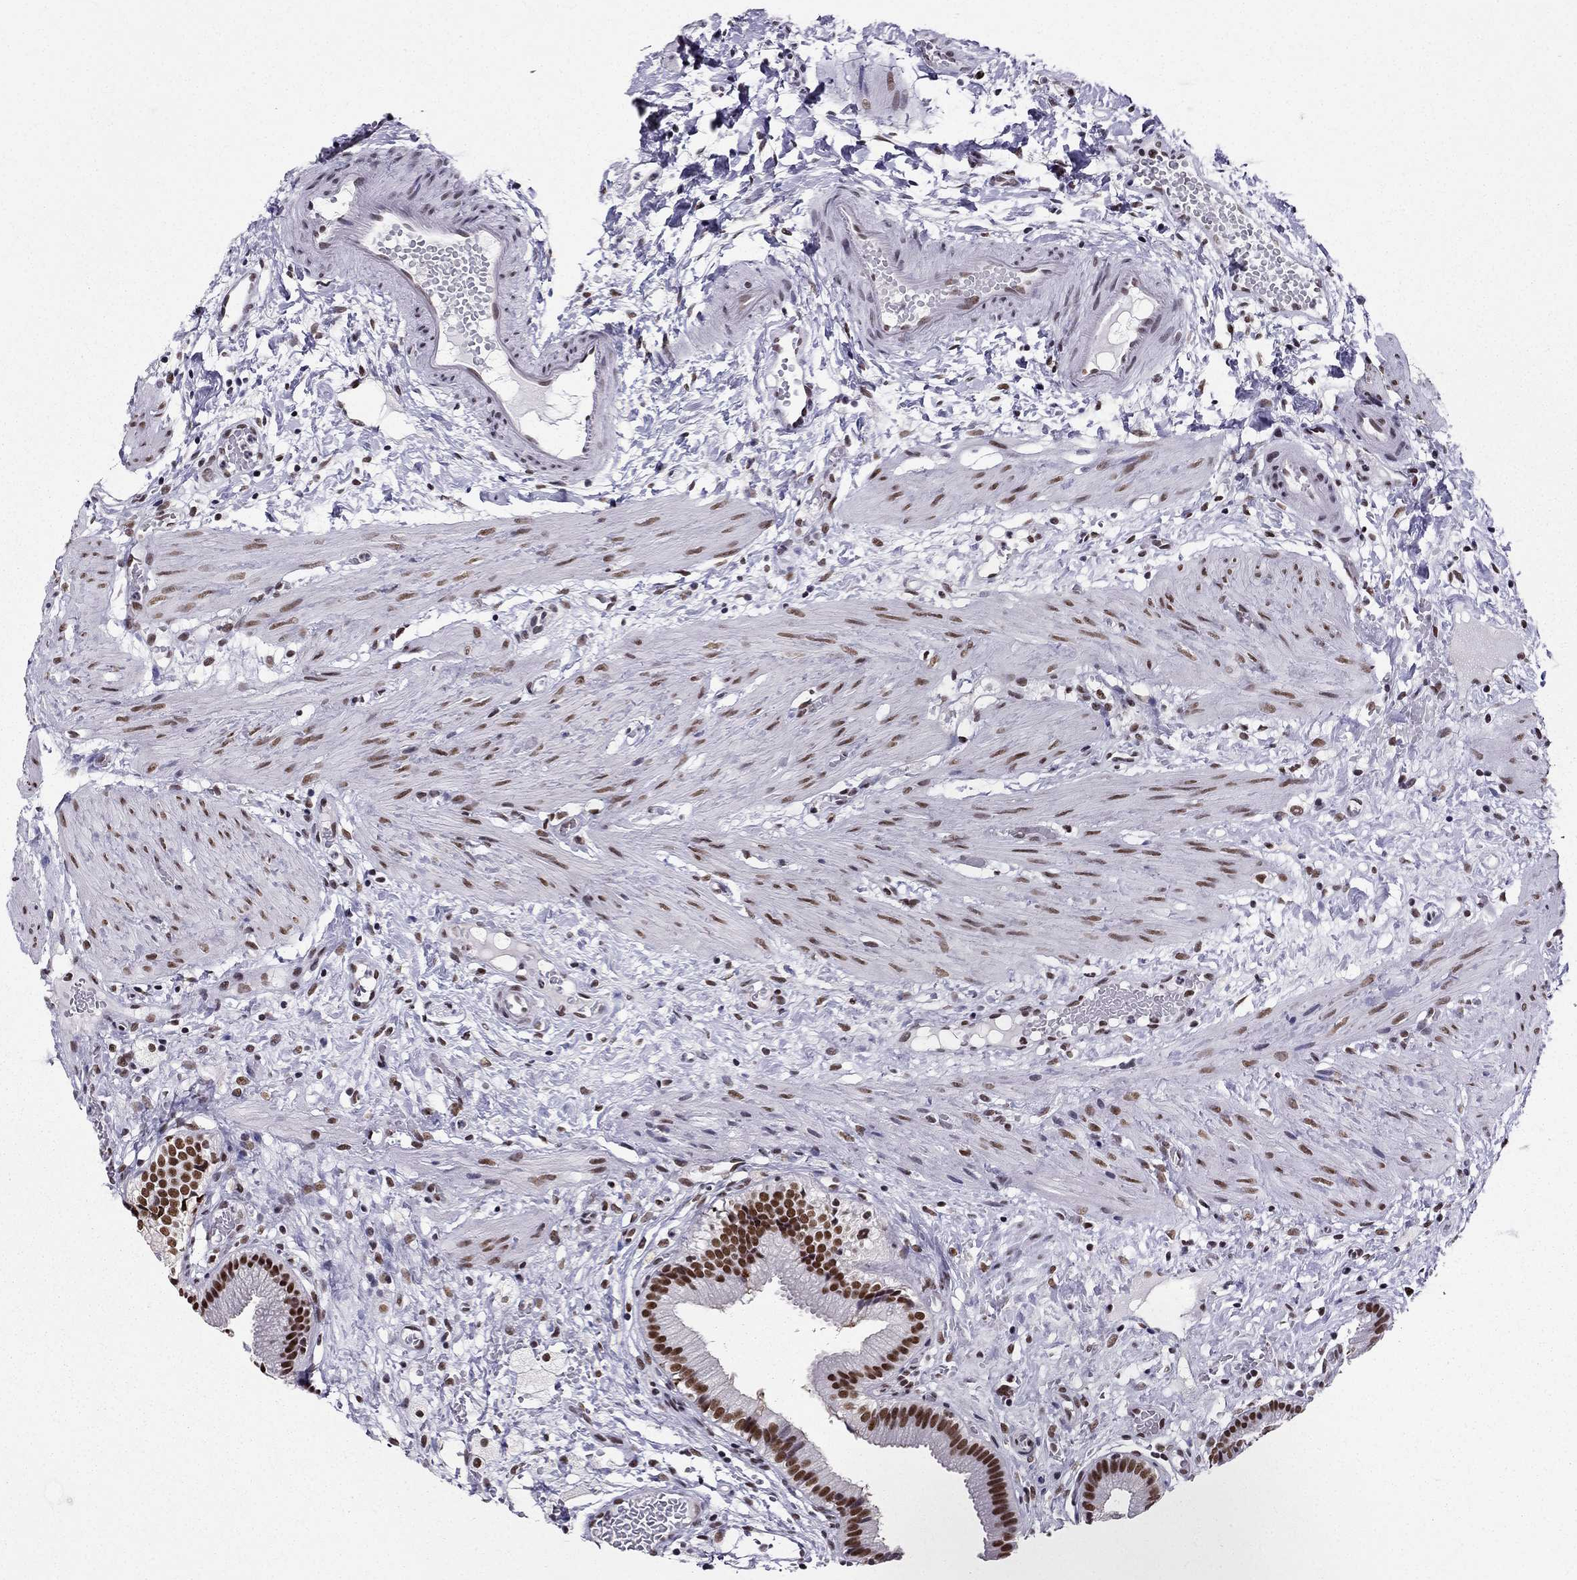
{"staining": {"intensity": "strong", "quantity": ">75%", "location": "nuclear"}, "tissue": "gallbladder", "cell_type": "Glandular cells", "image_type": "normal", "snomed": [{"axis": "morphology", "description": "Normal tissue, NOS"}, {"axis": "topography", "description": "Gallbladder"}], "caption": "Protein expression analysis of normal gallbladder reveals strong nuclear positivity in approximately >75% of glandular cells. The staining was performed using DAB (3,3'-diaminobenzidine), with brown indicating positive protein expression. Nuclei are stained blue with hematoxylin.", "gene": "ZNF420", "patient": {"sex": "female", "age": 24}}